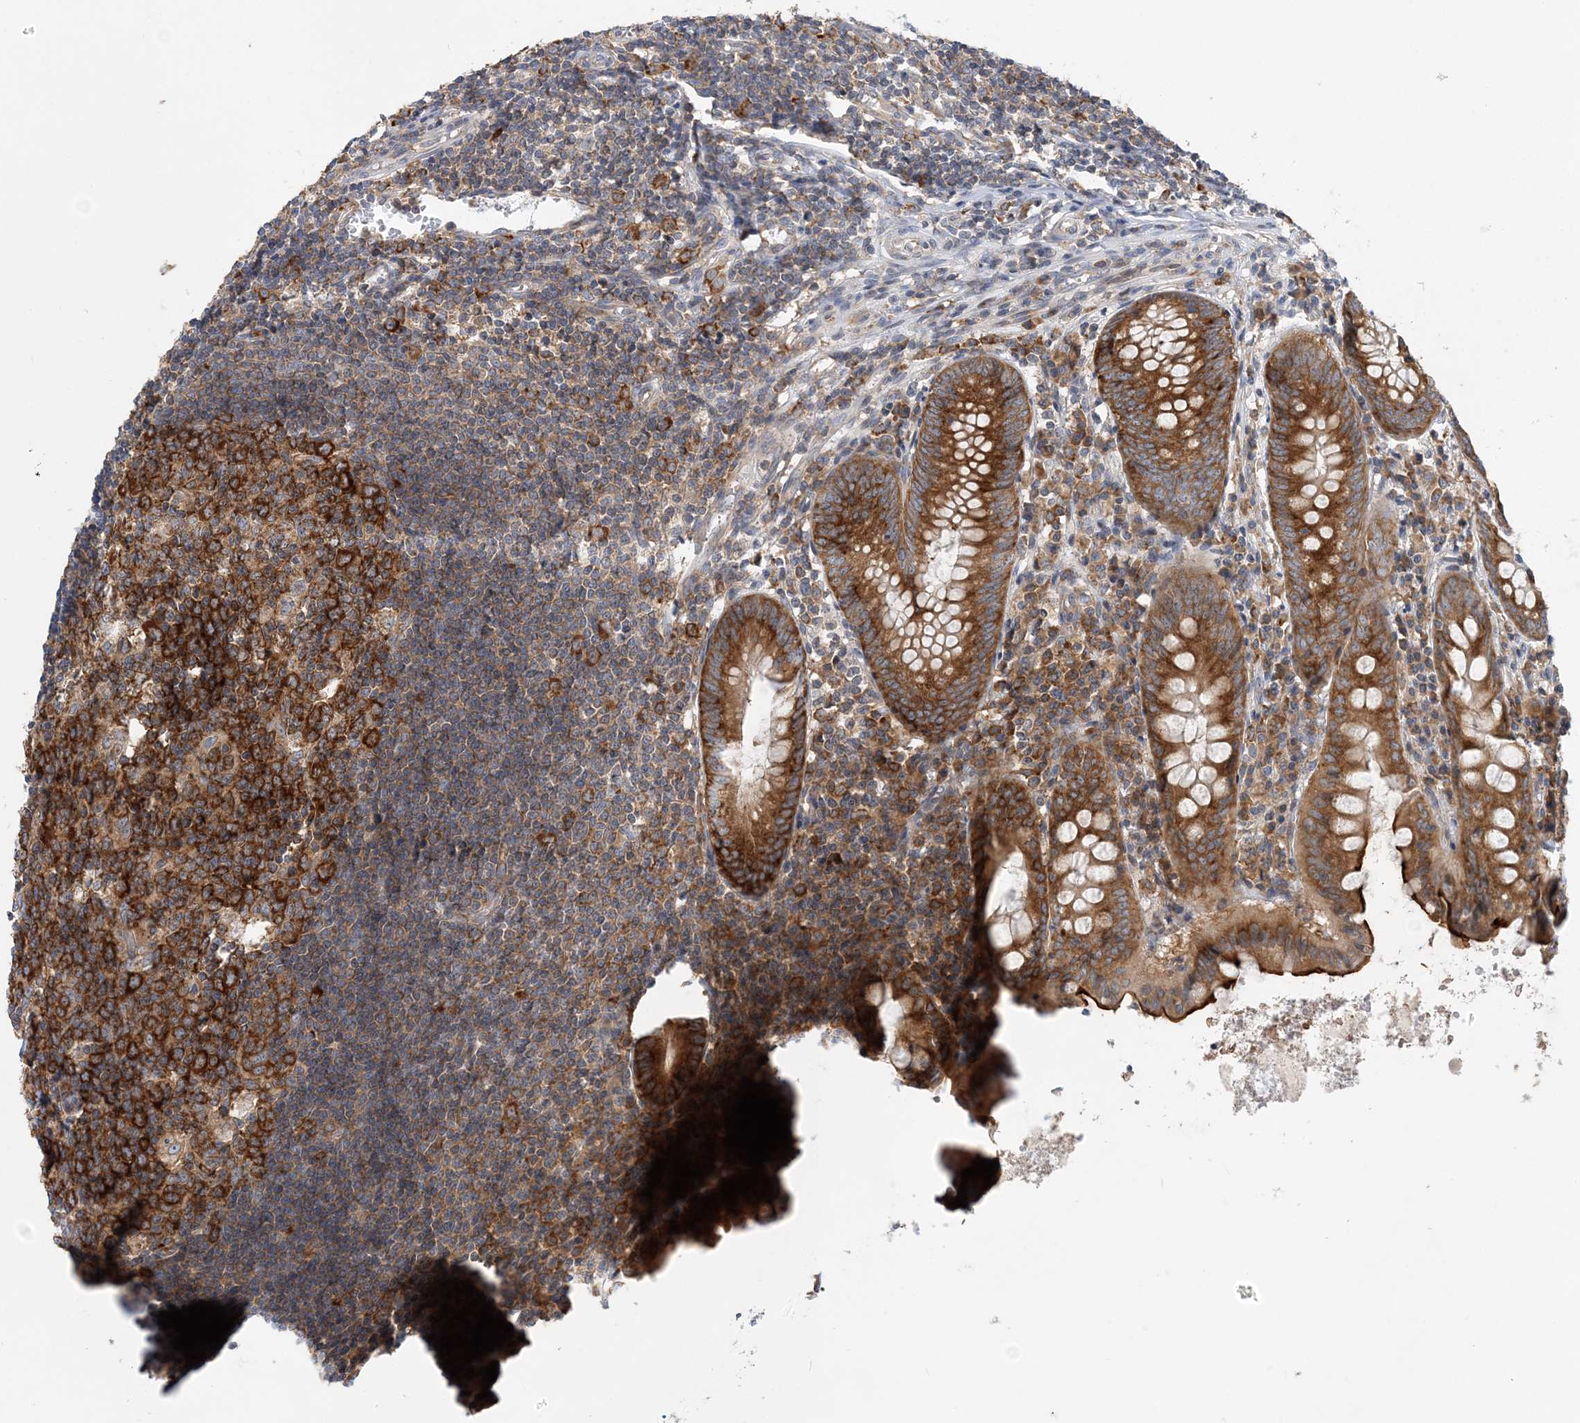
{"staining": {"intensity": "strong", "quantity": ">75%", "location": "cytoplasmic/membranous"}, "tissue": "appendix", "cell_type": "Glandular cells", "image_type": "normal", "snomed": [{"axis": "morphology", "description": "Normal tissue, NOS"}, {"axis": "topography", "description": "Appendix"}], "caption": "Immunohistochemical staining of unremarkable human appendix displays strong cytoplasmic/membranous protein staining in approximately >75% of glandular cells.", "gene": "LARP4B", "patient": {"sex": "female", "age": 54}}